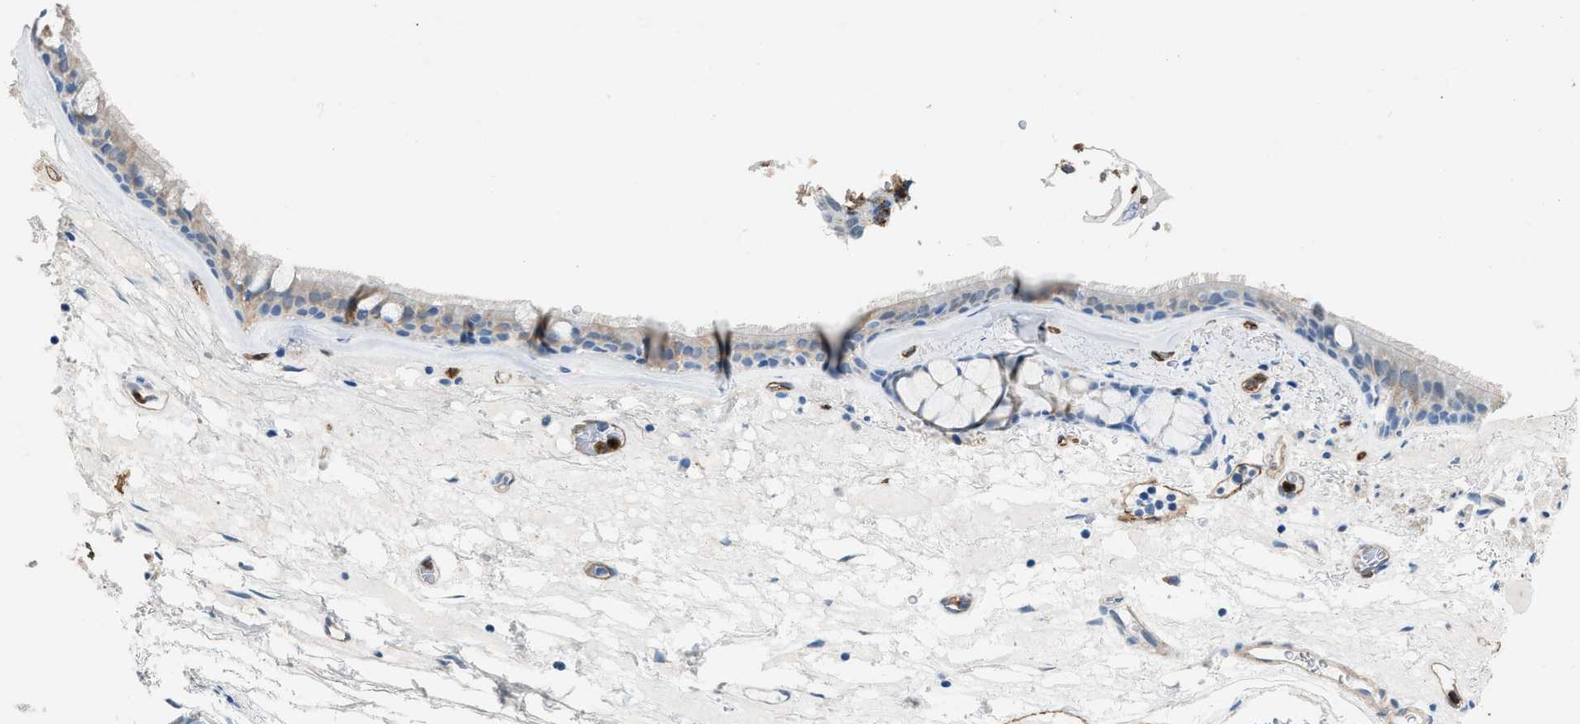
{"staining": {"intensity": "weak", "quantity": "<25%", "location": "cytoplasmic/membranous"}, "tissue": "bronchus", "cell_type": "Respiratory epithelial cells", "image_type": "normal", "snomed": [{"axis": "morphology", "description": "Normal tissue, NOS"}, {"axis": "topography", "description": "Cartilage tissue"}], "caption": "DAB immunohistochemical staining of normal human bronchus demonstrates no significant expression in respiratory epithelial cells. The staining was performed using DAB (3,3'-diaminobenzidine) to visualize the protein expression in brown, while the nuclei were stained in blue with hematoxylin (Magnification: 20x).", "gene": "DYSF", "patient": {"sex": "female", "age": 63}}